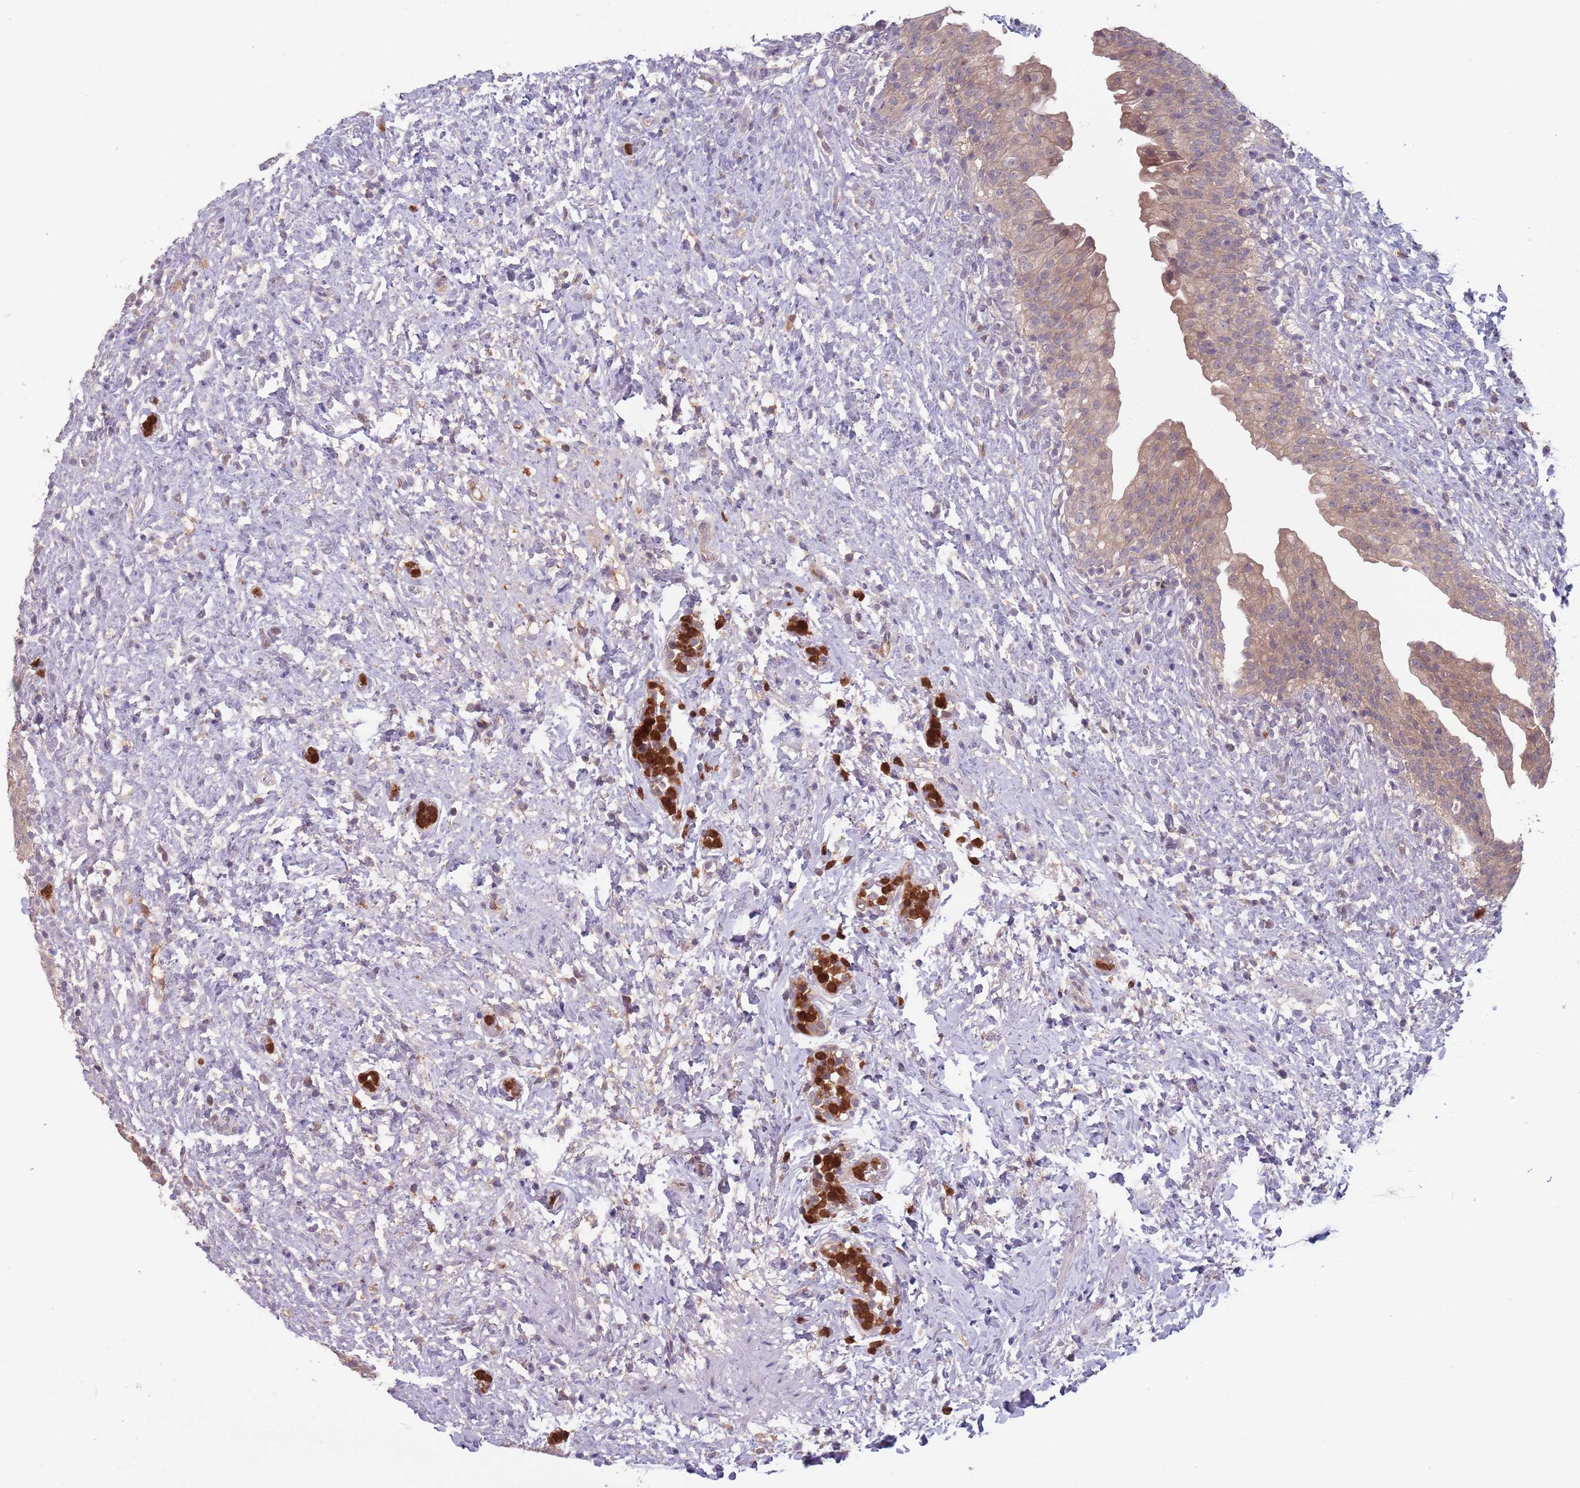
{"staining": {"intensity": "moderate", "quantity": ">75%", "location": "cytoplasmic/membranous"}, "tissue": "urinary bladder", "cell_type": "Urothelial cells", "image_type": "normal", "snomed": [{"axis": "morphology", "description": "Normal tissue, NOS"}, {"axis": "topography", "description": "Urinary bladder"}], "caption": "Immunohistochemistry of benign human urinary bladder reveals medium levels of moderate cytoplasmic/membranous staining in approximately >75% of urothelial cells. The protein of interest is shown in brown color, while the nuclei are stained blue.", "gene": "TYW1B", "patient": {"sex": "female", "age": 27}}